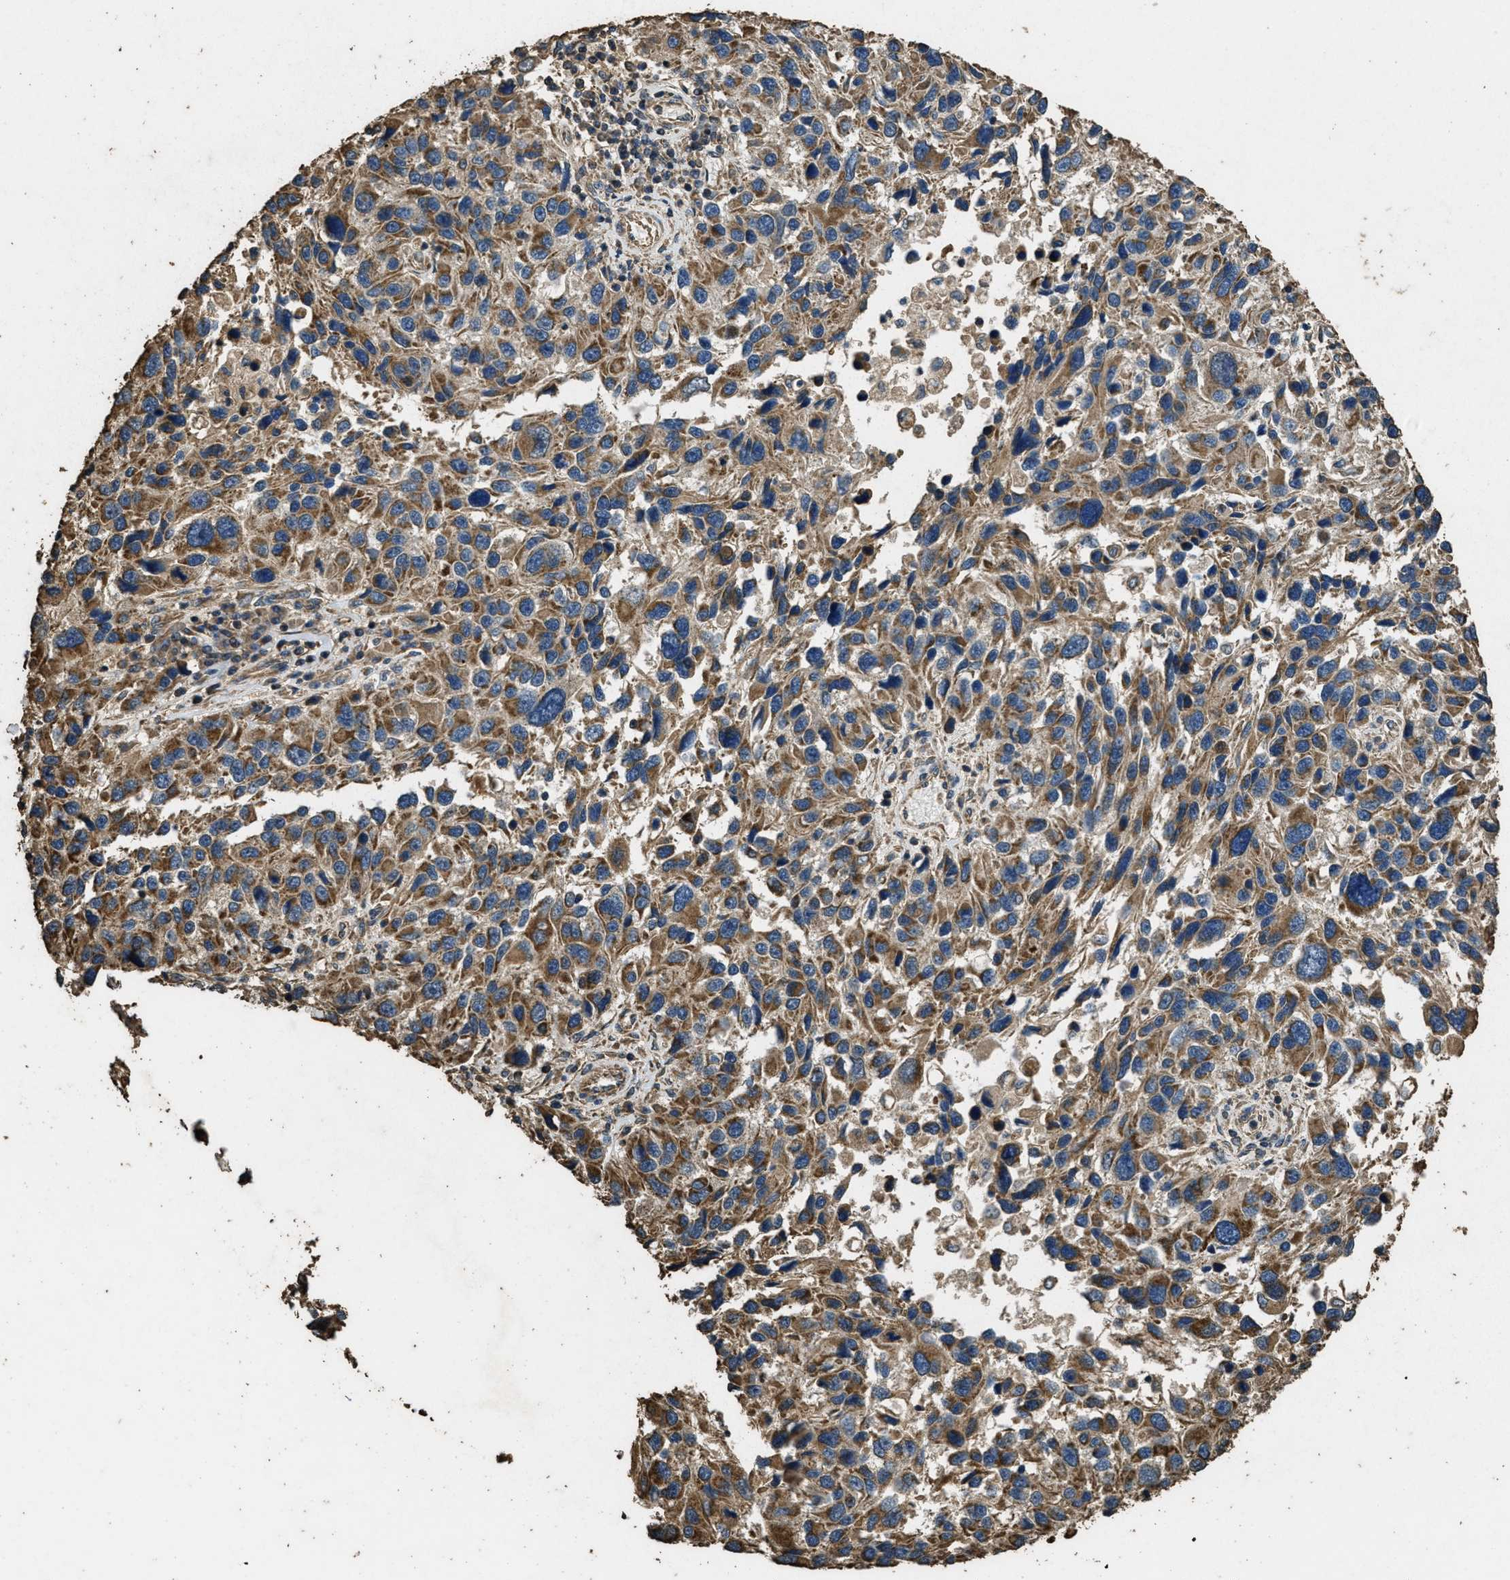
{"staining": {"intensity": "moderate", "quantity": ">75%", "location": "cytoplasmic/membranous"}, "tissue": "melanoma", "cell_type": "Tumor cells", "image_type": "cancer", "snomed": [{"axis": "morphology", "description": "Malignant melanoma, NOS"}, {"axis": "topography", "description": "Skin"}], "caption": "Protein staining of melanoma tissue demonstrates moderate cytoplasmic/membranous staining in approximately >75% of tumor cells.", "gene": "CYRIA", "patient": {"sex": "male", "age": 53}}